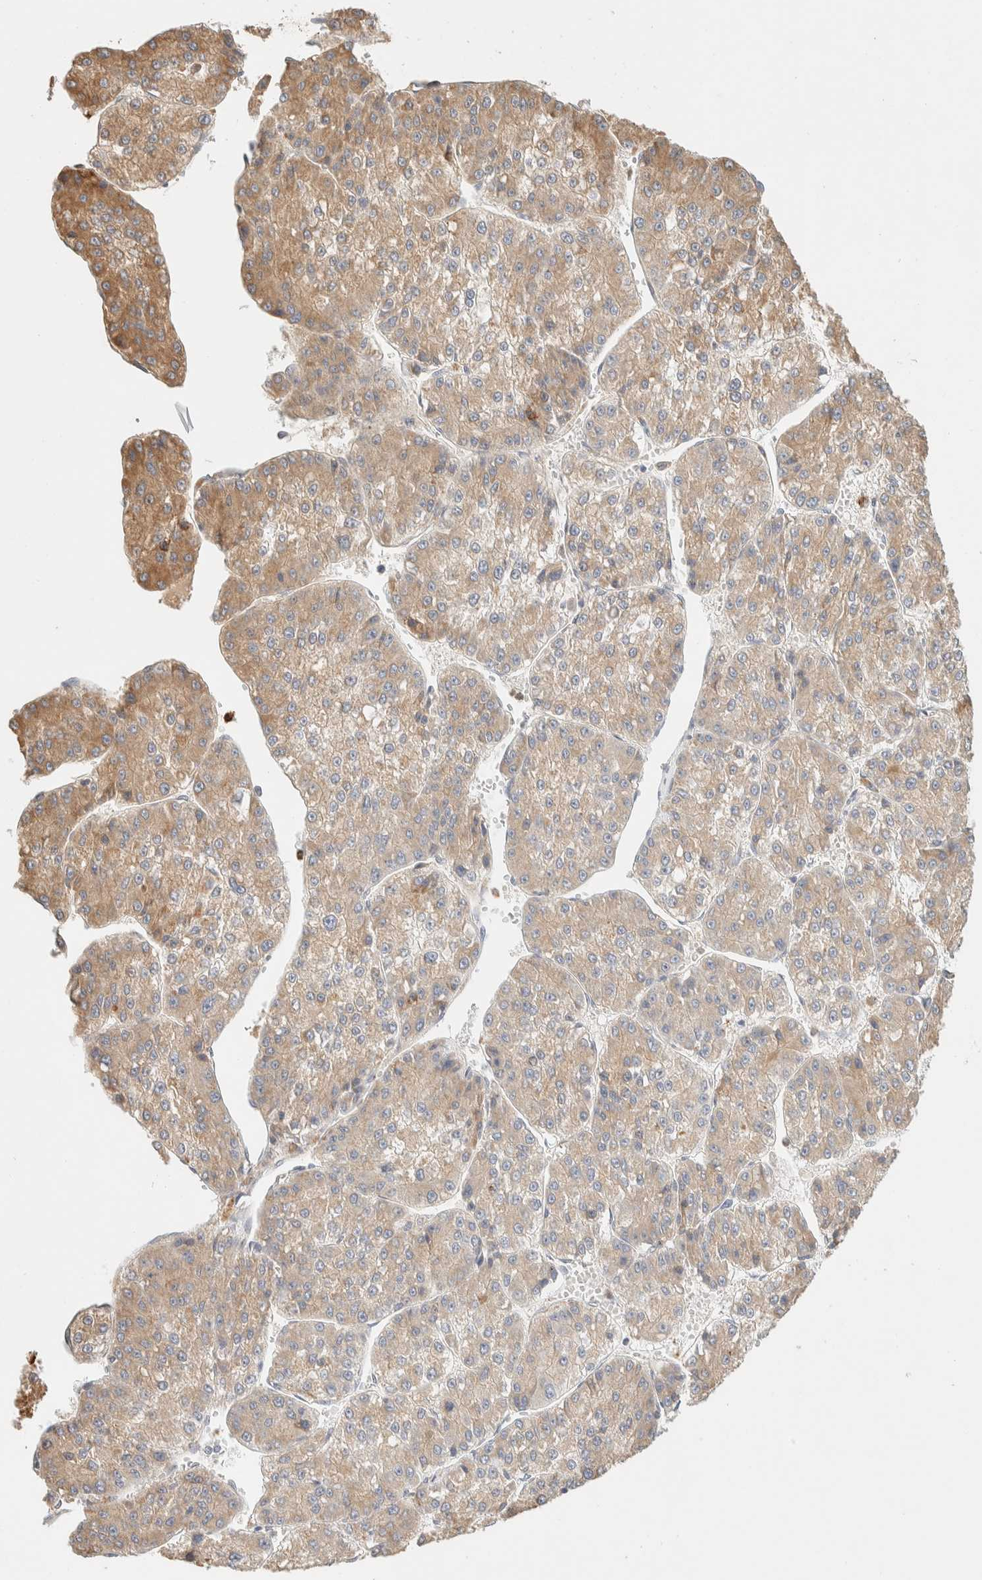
{"staining": {"intensity": "moderate", "quantity": ">75%", "location": "cytoplasmic/membranous"}, "tissue": "liver cancer", "cell_type": "Tumor cells", "image_type": "cancer", "snomed": [{"axis": "morphology", "description": "Carcinoma, Hepatocellular, NOS"}, {"axis": "topography", "description": "Liver"}], "caption": "A histopathology image showing moderate cytoplasmic/membranous staining in approximately >75% of tumor cells in liver cancer, as visualized by brown immunohistochemical staining.", "gene": "TTC3", "patient": {"sex": "female", "age": 73}}